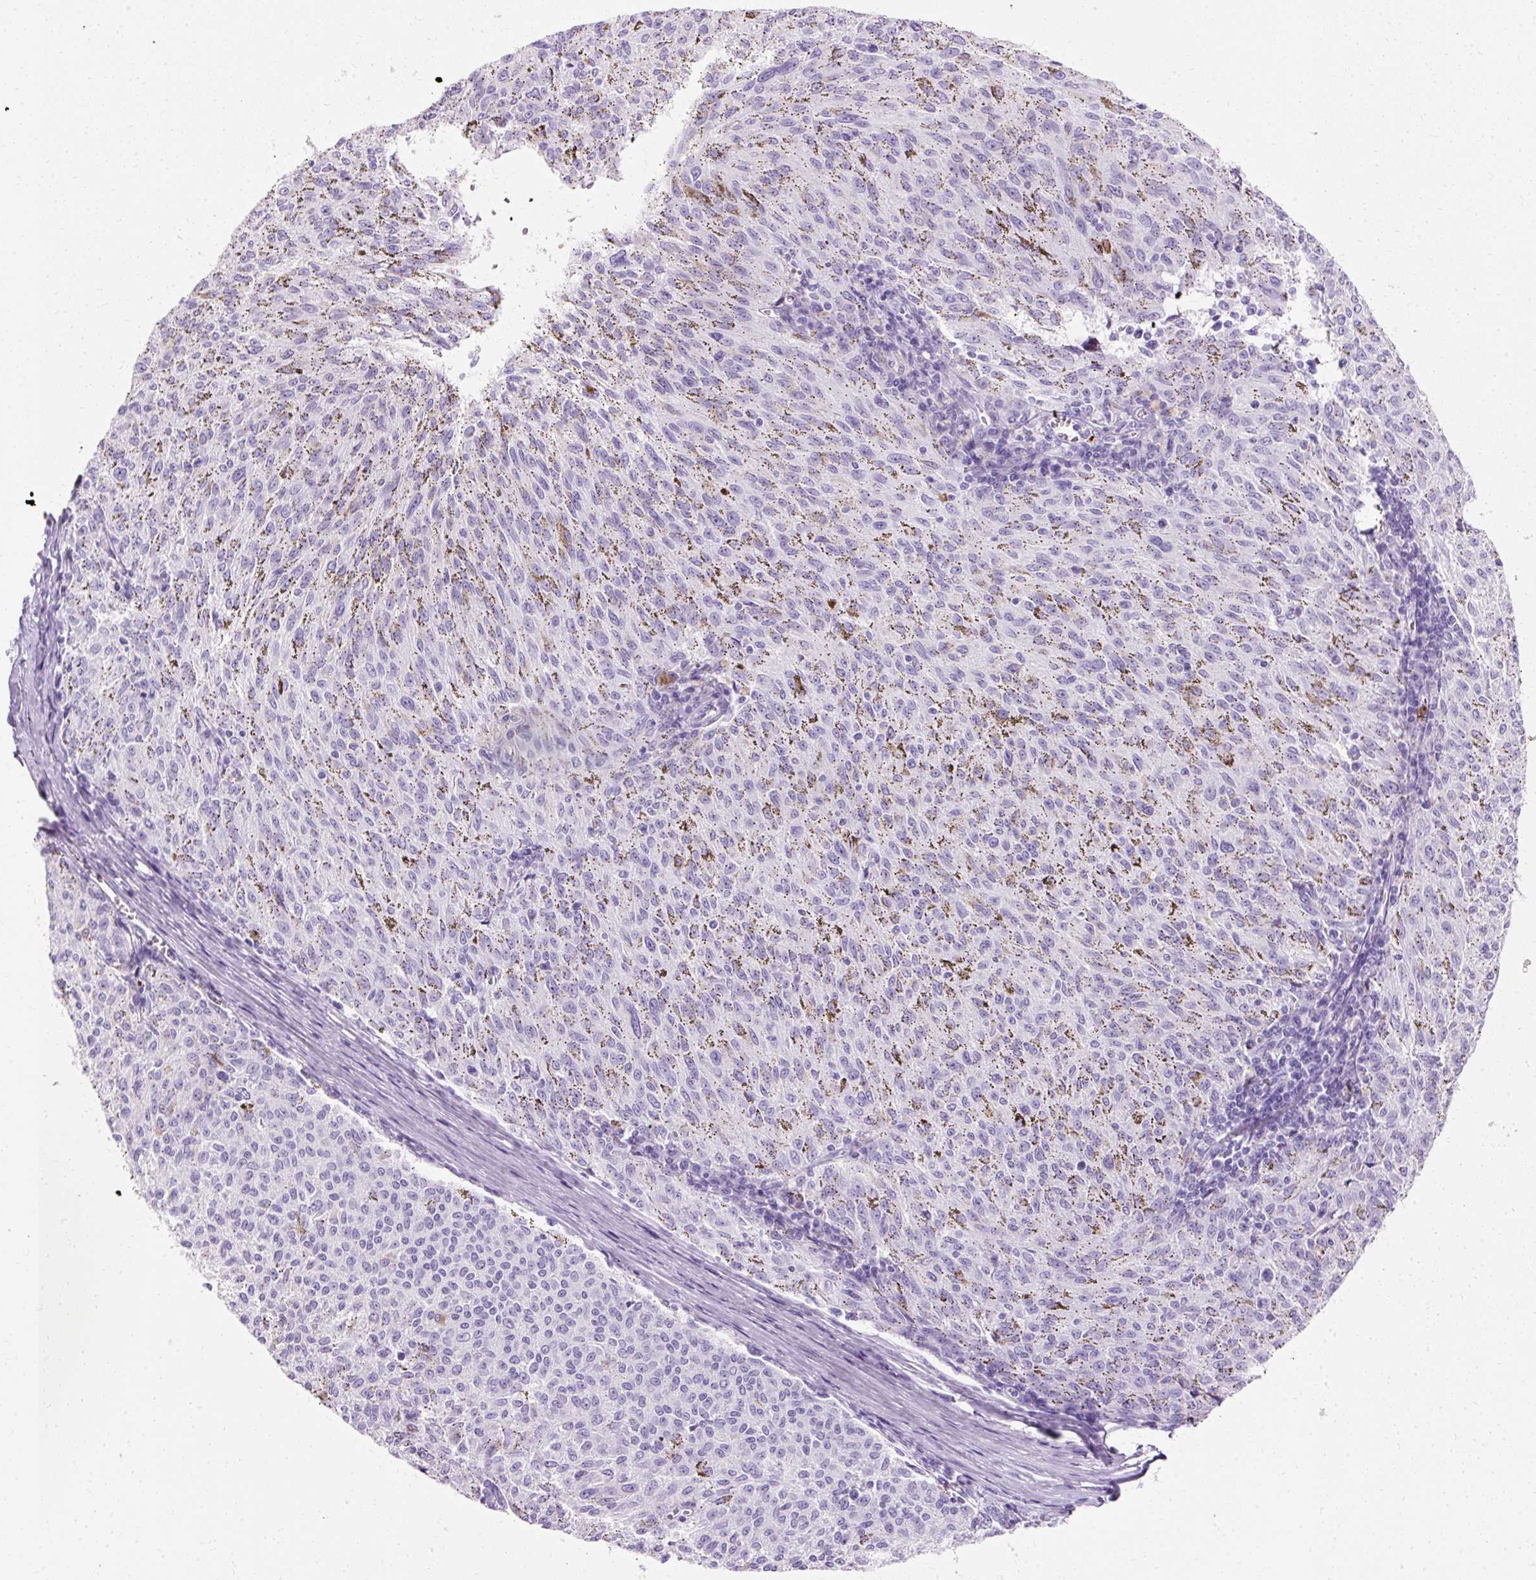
{"staining": {"intensity": "negative", "quantity": "none", "location": "none"}, "tissue": "melanoma", "cell_type": "Tumor cells", "image_type": "cancer", "snomed": [{"axis": "morphology", "description": "Malignant melanoma, NOS"}, {"axis": "topography", "description": "Skin"}], "caption": "Melanoma was stained to show a protein in brown. There is no significant positivity in tumor cells. (Stains: DAB (3,3'-diaminobenzidine) immunohistochemistry with hematoxylin counter stain, Microscopy: brightfield microscopy at high magnification).", "gene": "DEFA1", "patient": {"sex": "female", "age": 72}}